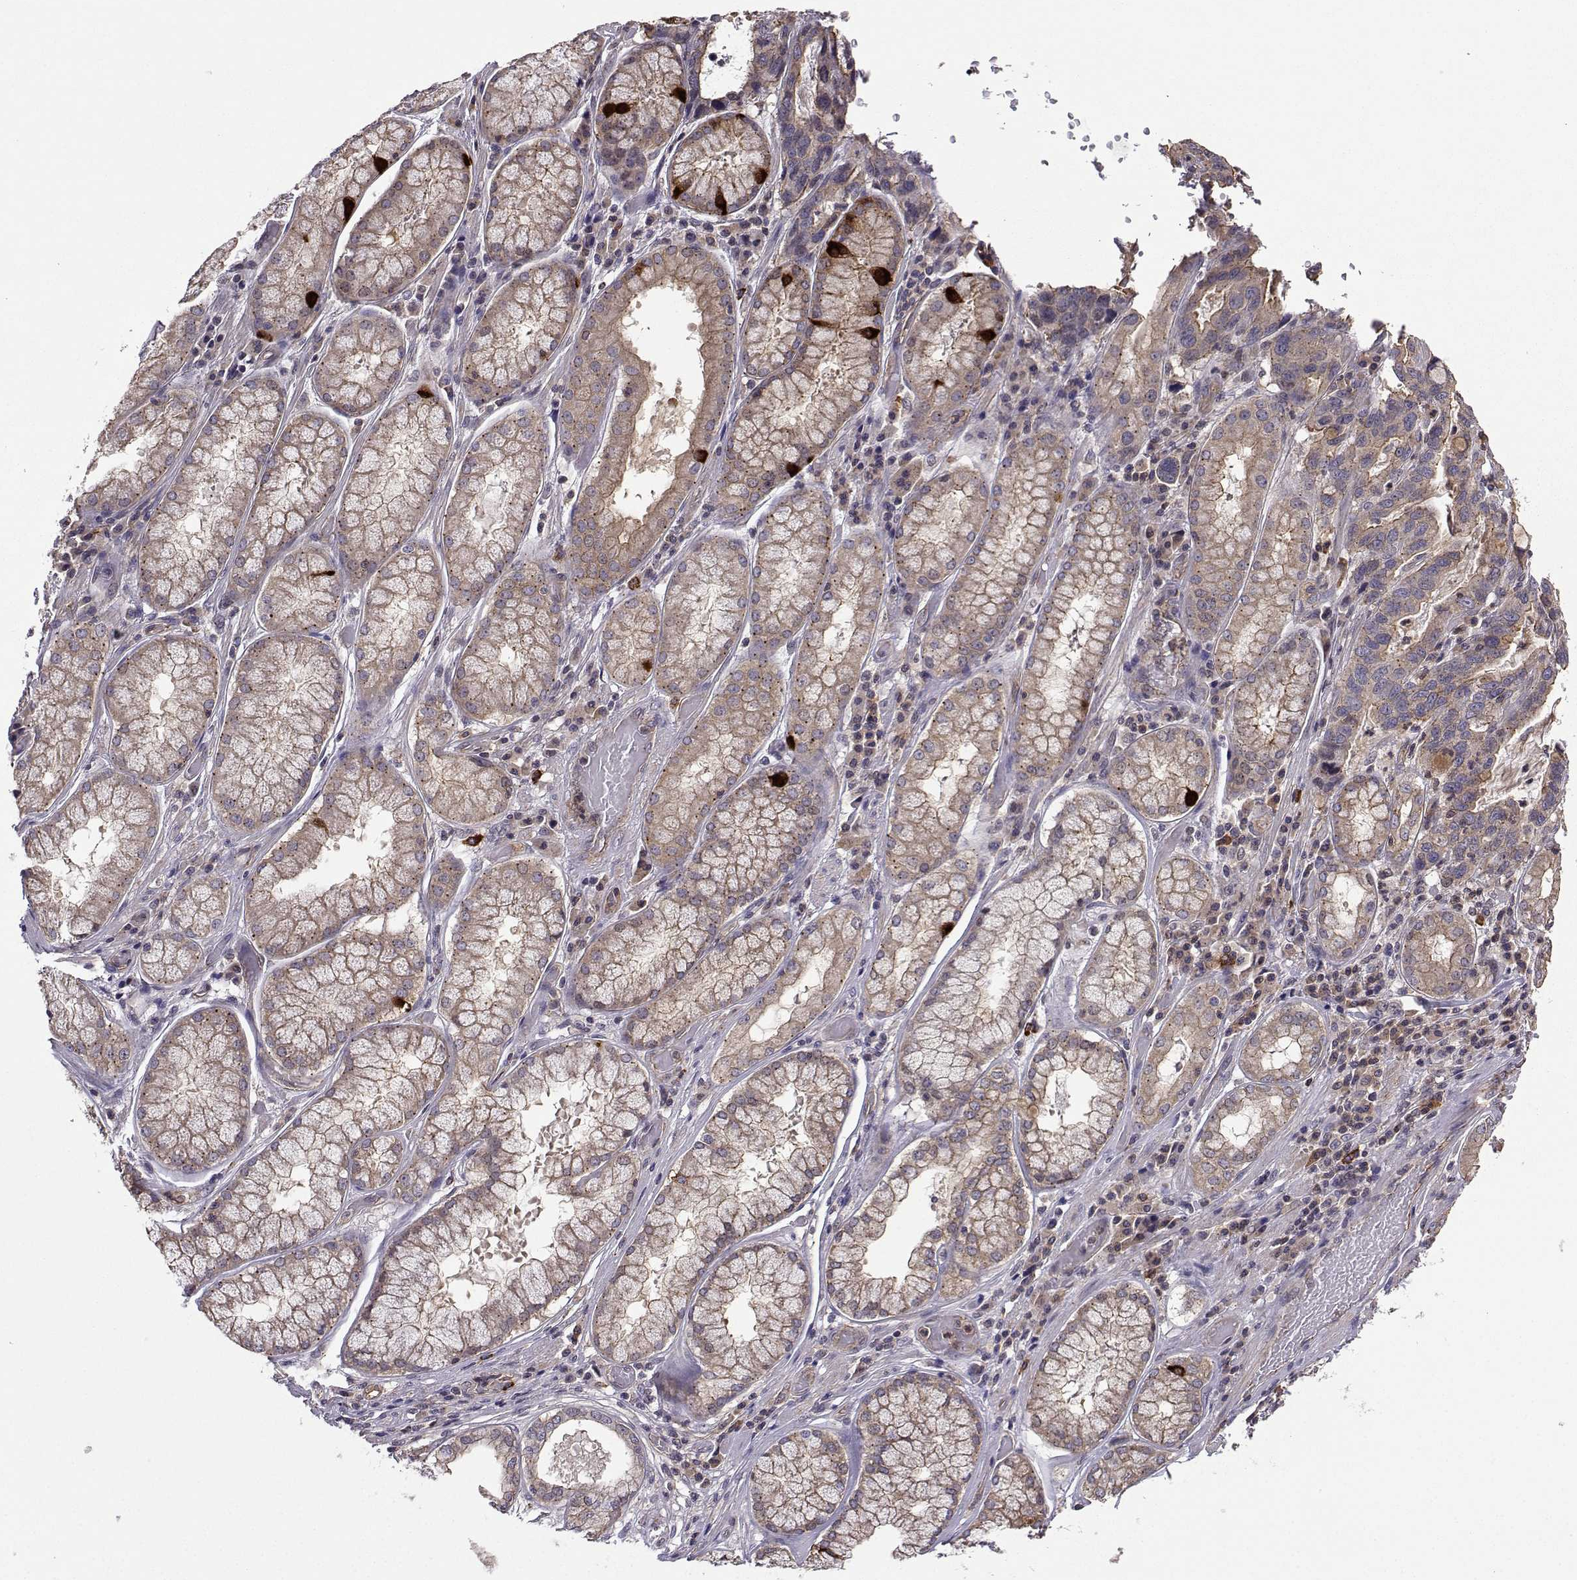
{"staining": {"intensity": "moderate", "quantity": "25%-75%", "location": "cytoplasmic/membranous"}, "tissue": "stomach cancer", "cell_type": "Tumor cells", "image_type": "cancer", "snomed": [{"axis": "morphology", "description": "Adenocarcinoma, NOS"}, {"axis": "topography", "description": "Stomach, lower"}], "caption": "High-power microscopy captured an immunohistochemistry (IHC) micrograph of adenocarcinoma (stomach), revealing moderate cytoplasmic/membranous staining in about 25%-75% of tumor cells.", "gene": "ITGB8", "patient": {"sex": "female", "age": 76}}